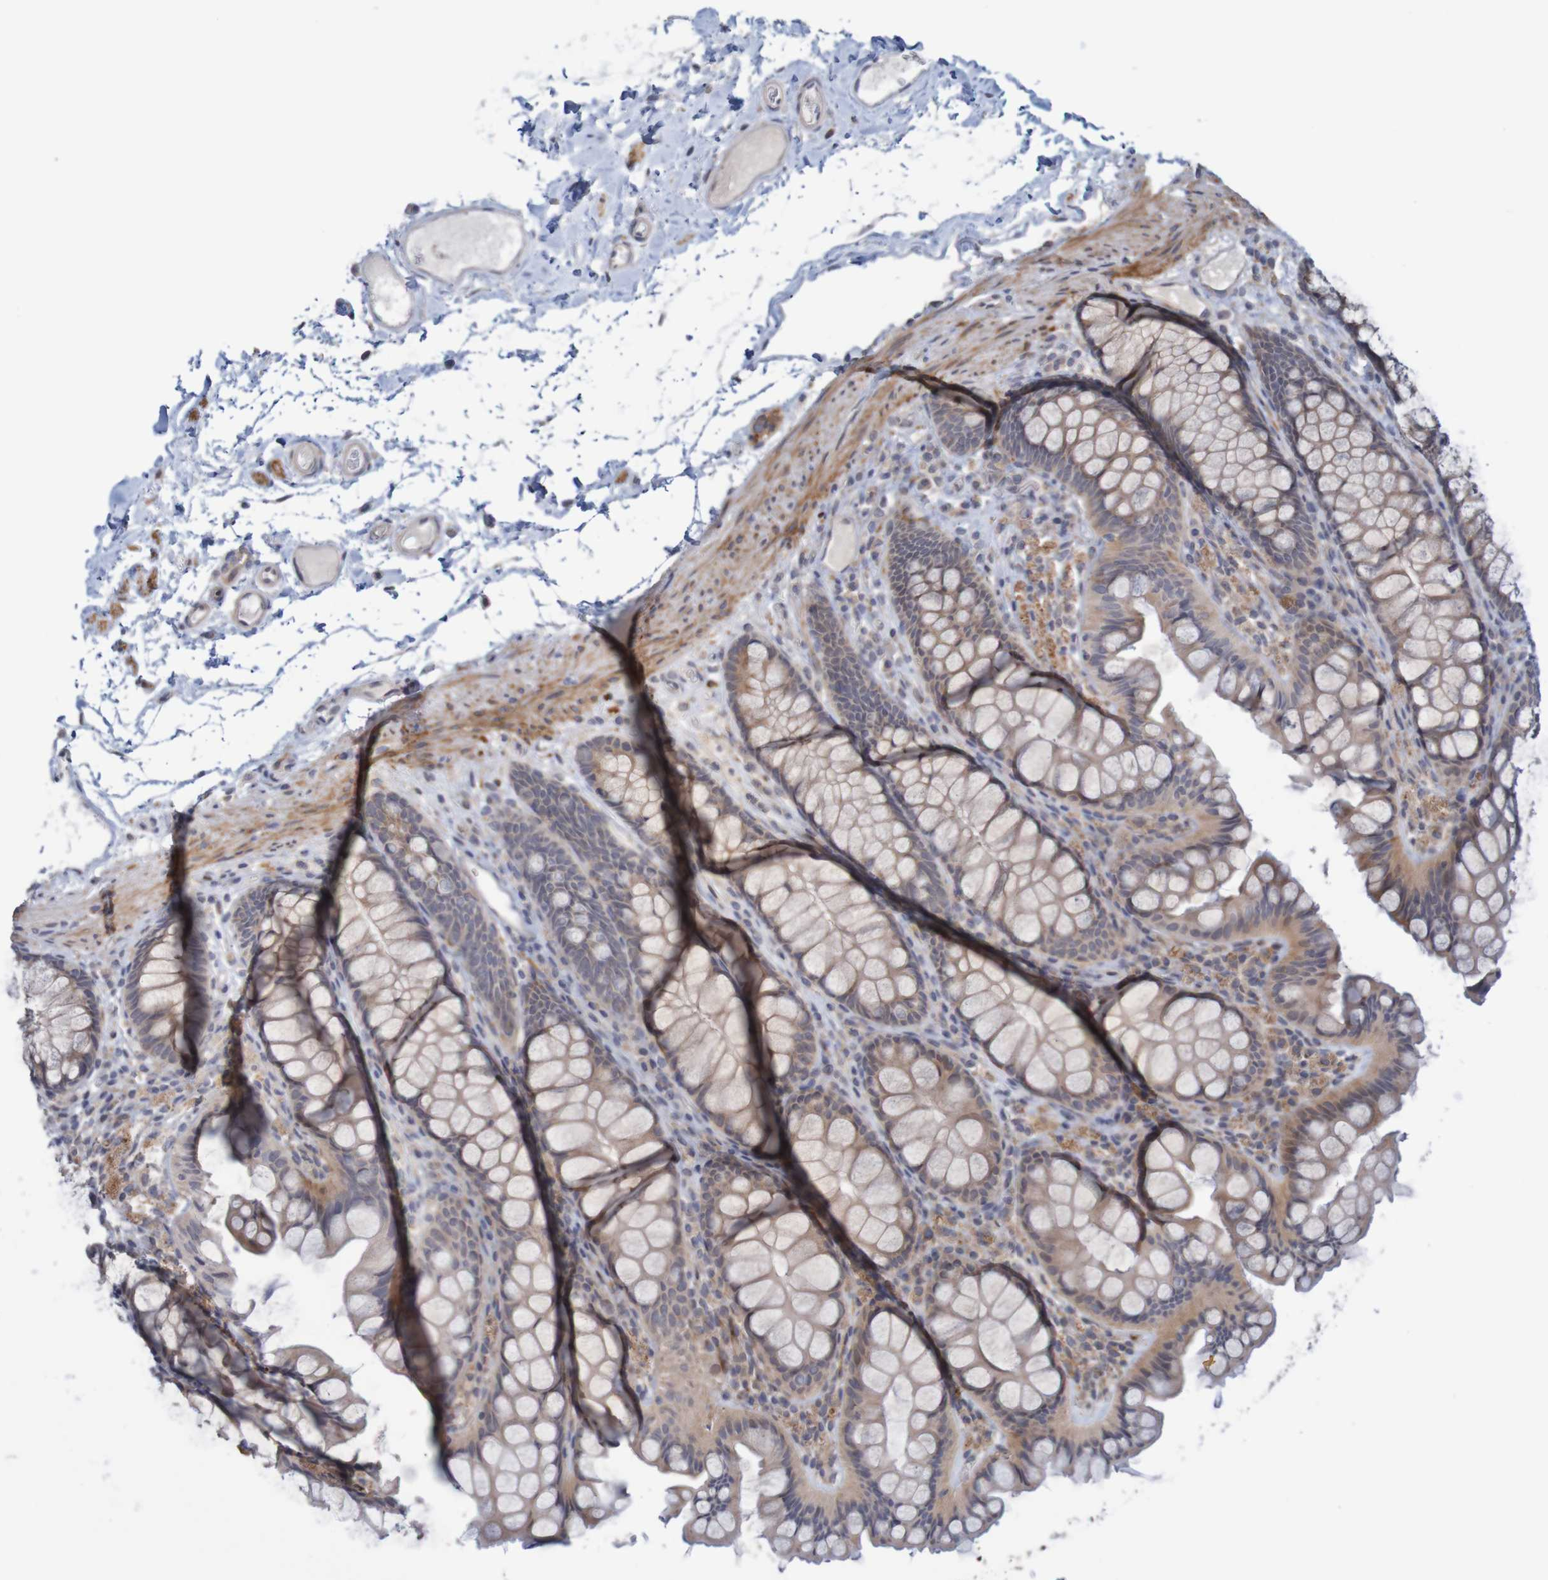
{"staining": {"intensity": "weak", "quantity": "25%-75%", "location": "cytoplasmic/membranous"}, "tissue": "colon", "cell_type": "Endothelial cells", "image_type": "normal", "snomed": [{"axis": "morphology", "description": "Normal tissue, NOS"}, {"axis": "topography", "description": "Colon"}], "caption": "Colon was stained to show a protein in brown. There is low levels of weak cytoplasmic/membranous staining in approximately 25%-75% of endothelial cells. (brown staining indicates protein expression, while blue staining denotes nuclei).", "gene": "ANKK1", "patient": {"sex": "female", "age": 55}}